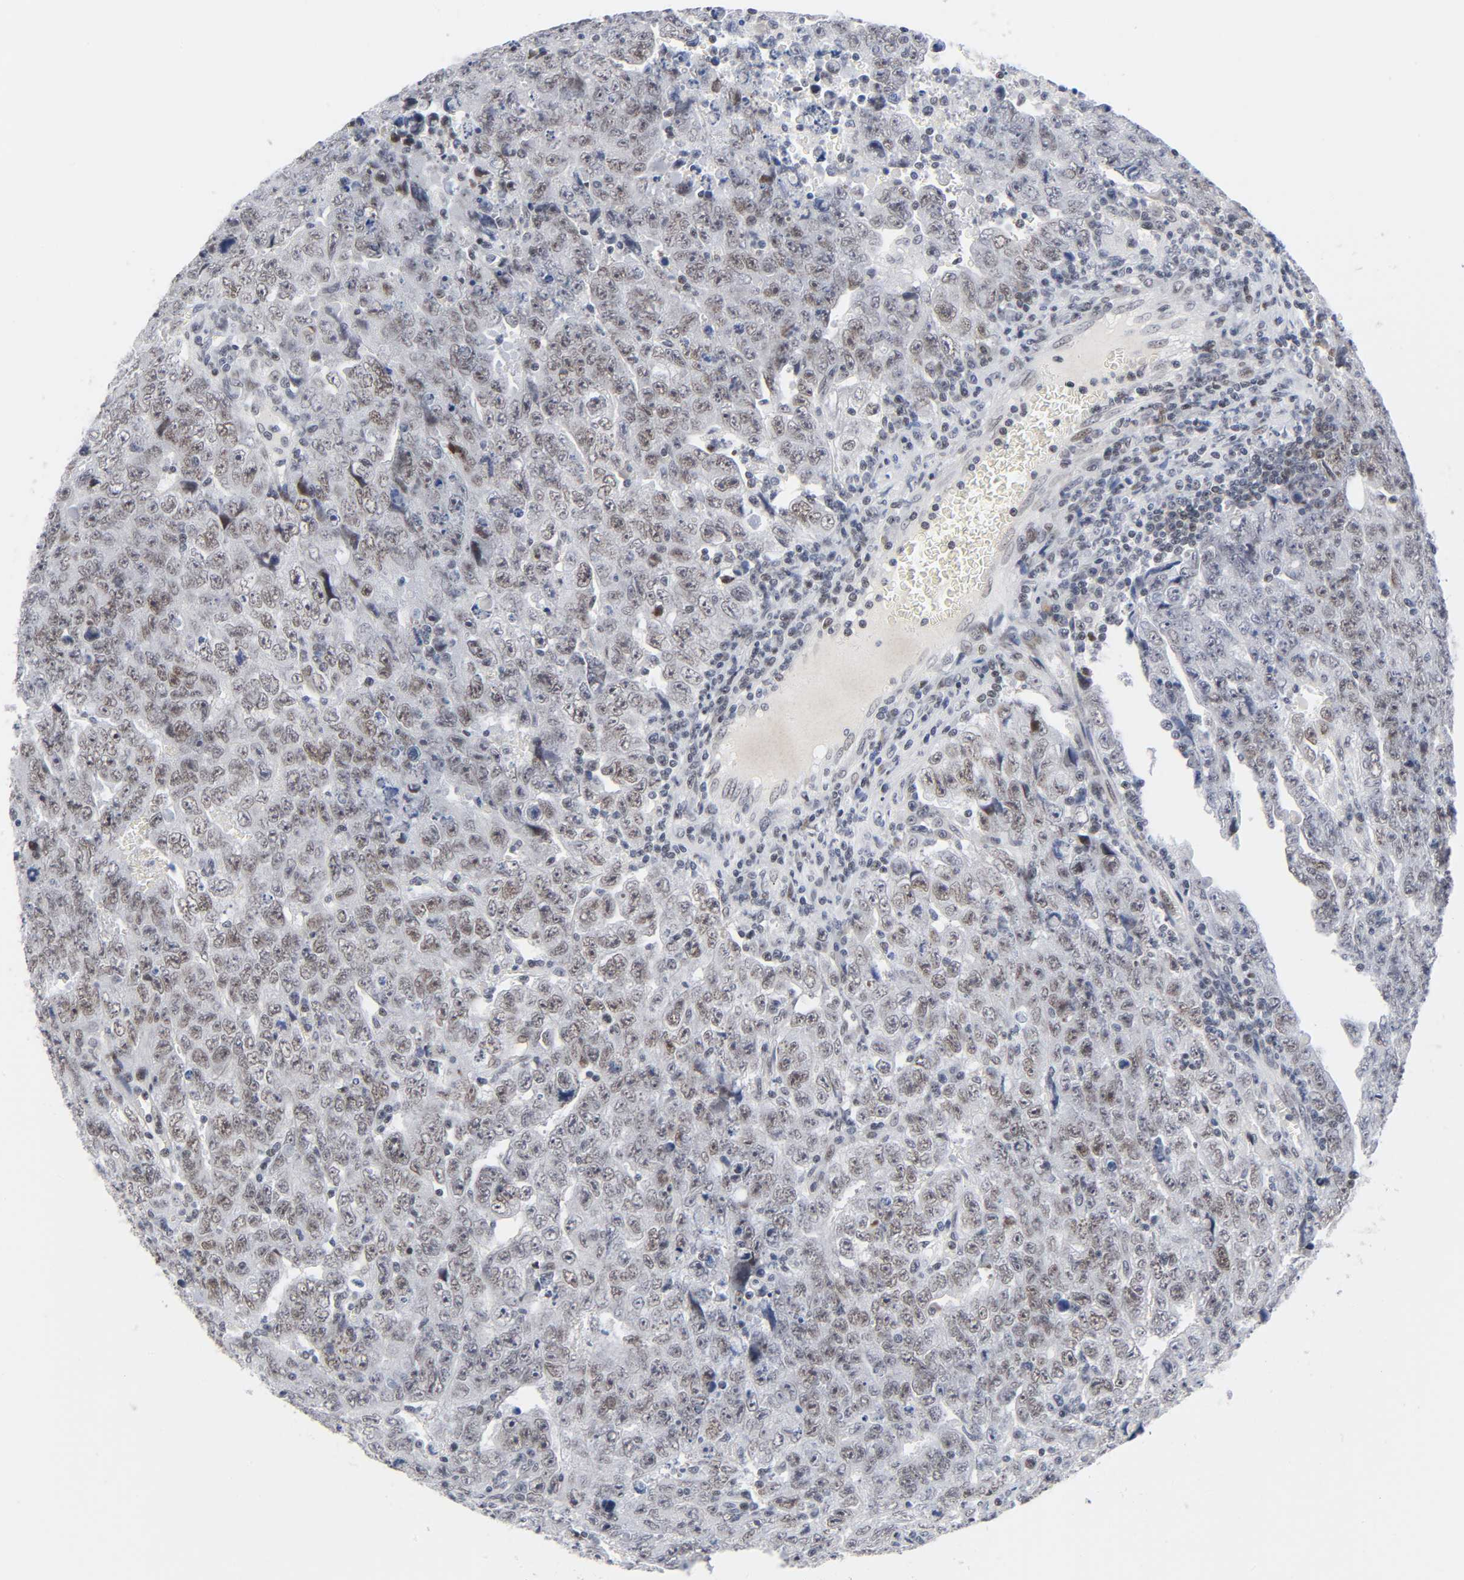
{"staining": {"intensity": "weak", "quantity": ">75%", "location": "nuclear"}, "tissue": "testis cancer", "cell_type": "Tumor cells", "image_type": "cancer", "snomed": [{"axis": "morphology", "description": "Carcinoma, Embryonal, NOS"}, {"axis": "topography", "description": "Testis"}], "caption": "A brown stain highlights weak nuclear staining of a protein in human testis cancer tumor cells.", "gene": "DIDO1", "patient": {"sex": "male", "age": 28}}